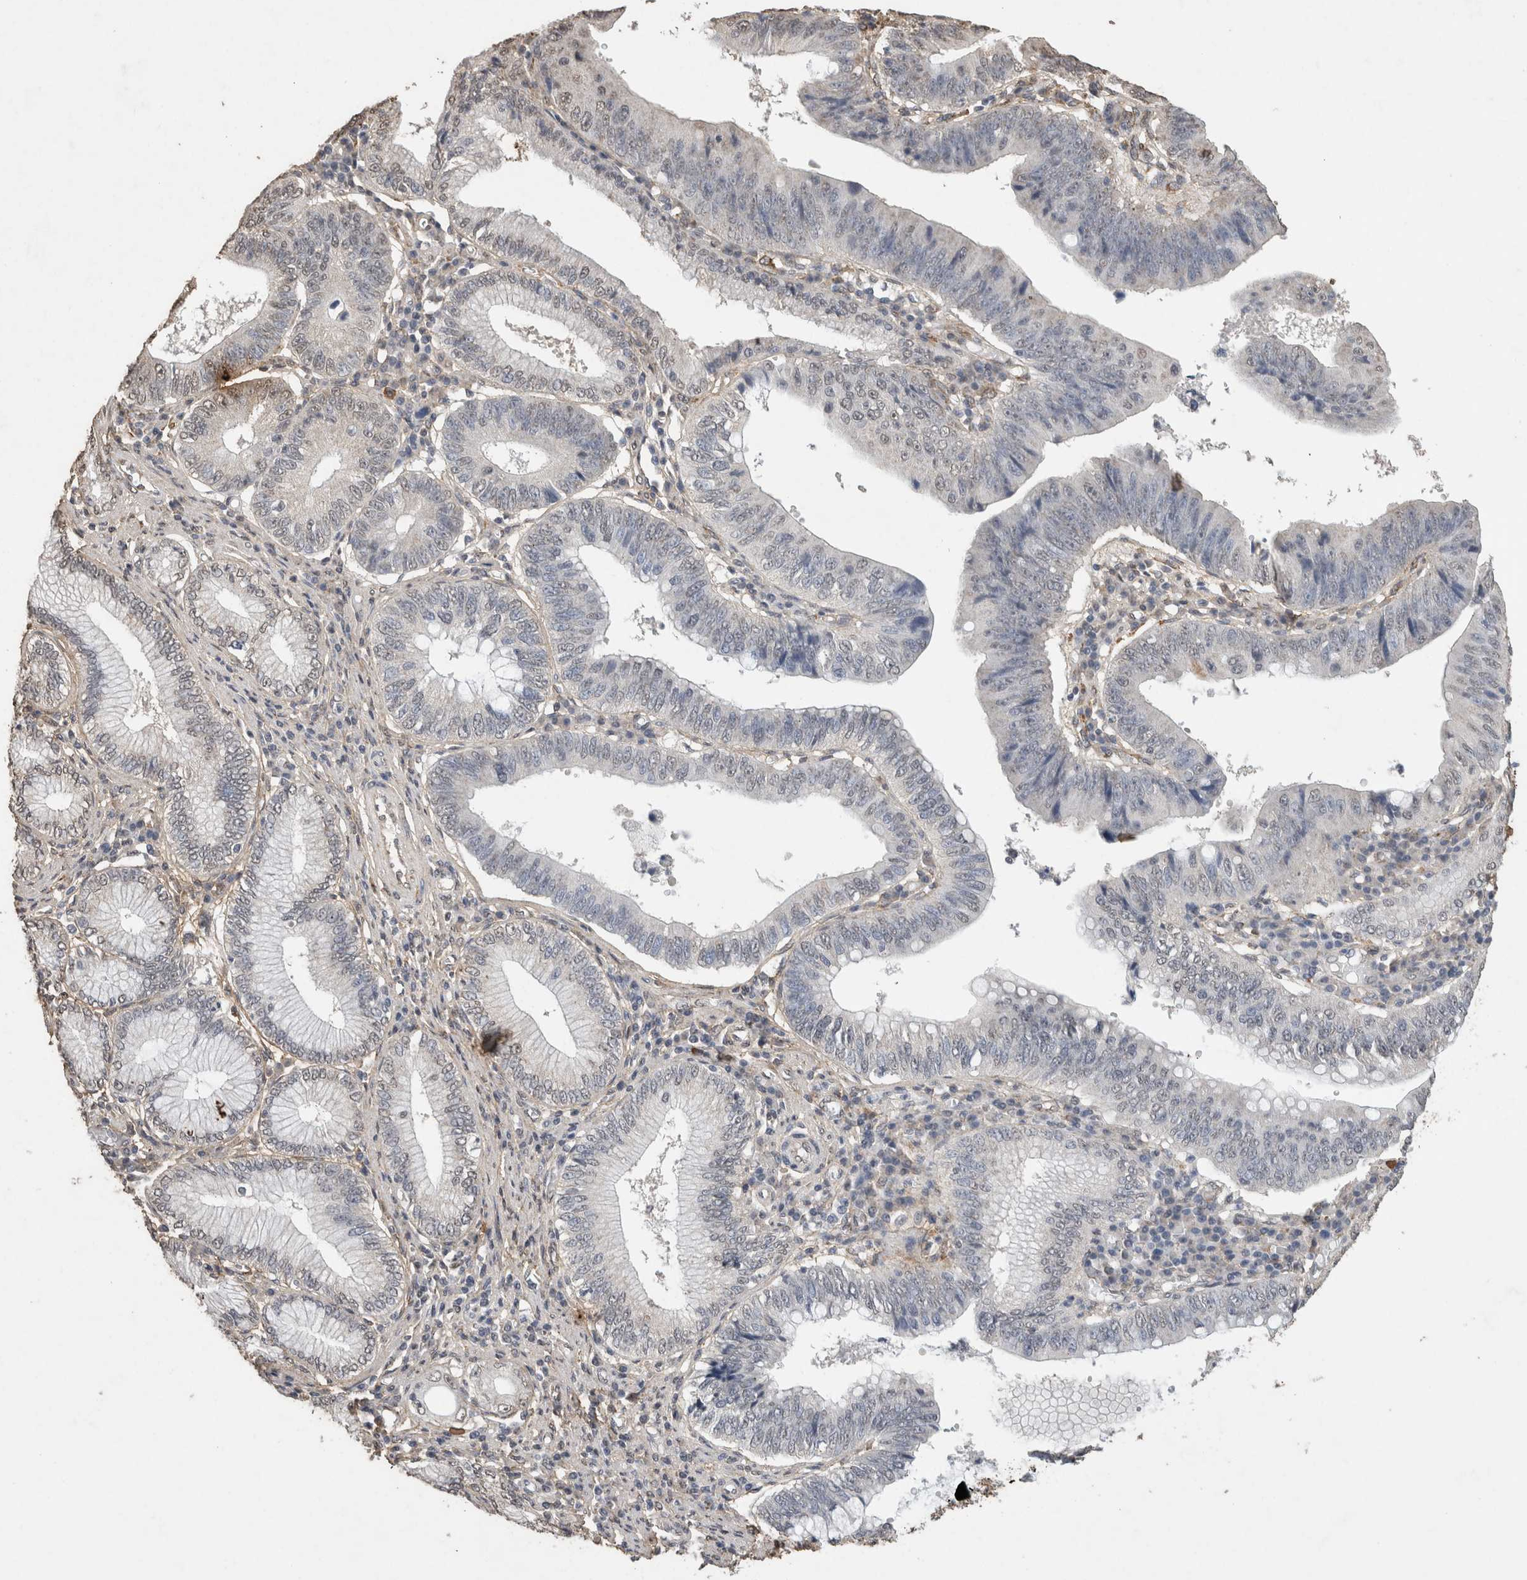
{"staining": {"intensity": "negative", "quantity": "none", "location": "none"}, "tissue": "stomach cancer", "cell_type": "Tumor cells", "image_type": "cancer", "snomed": [{"axis": "morphology", "description": "Adenocarcinoma, NOS"}, {"axis": "topography", "description": "Stomach"}], "caption": "DAB (3,3'-diaminobenzidine) immunohistochemical staining of human adenocarcinoma (stomach) shows no significant expression in tumor cells.", "gene": "C1QTNF5", "patient": {"sex": "male", "age": 59}}